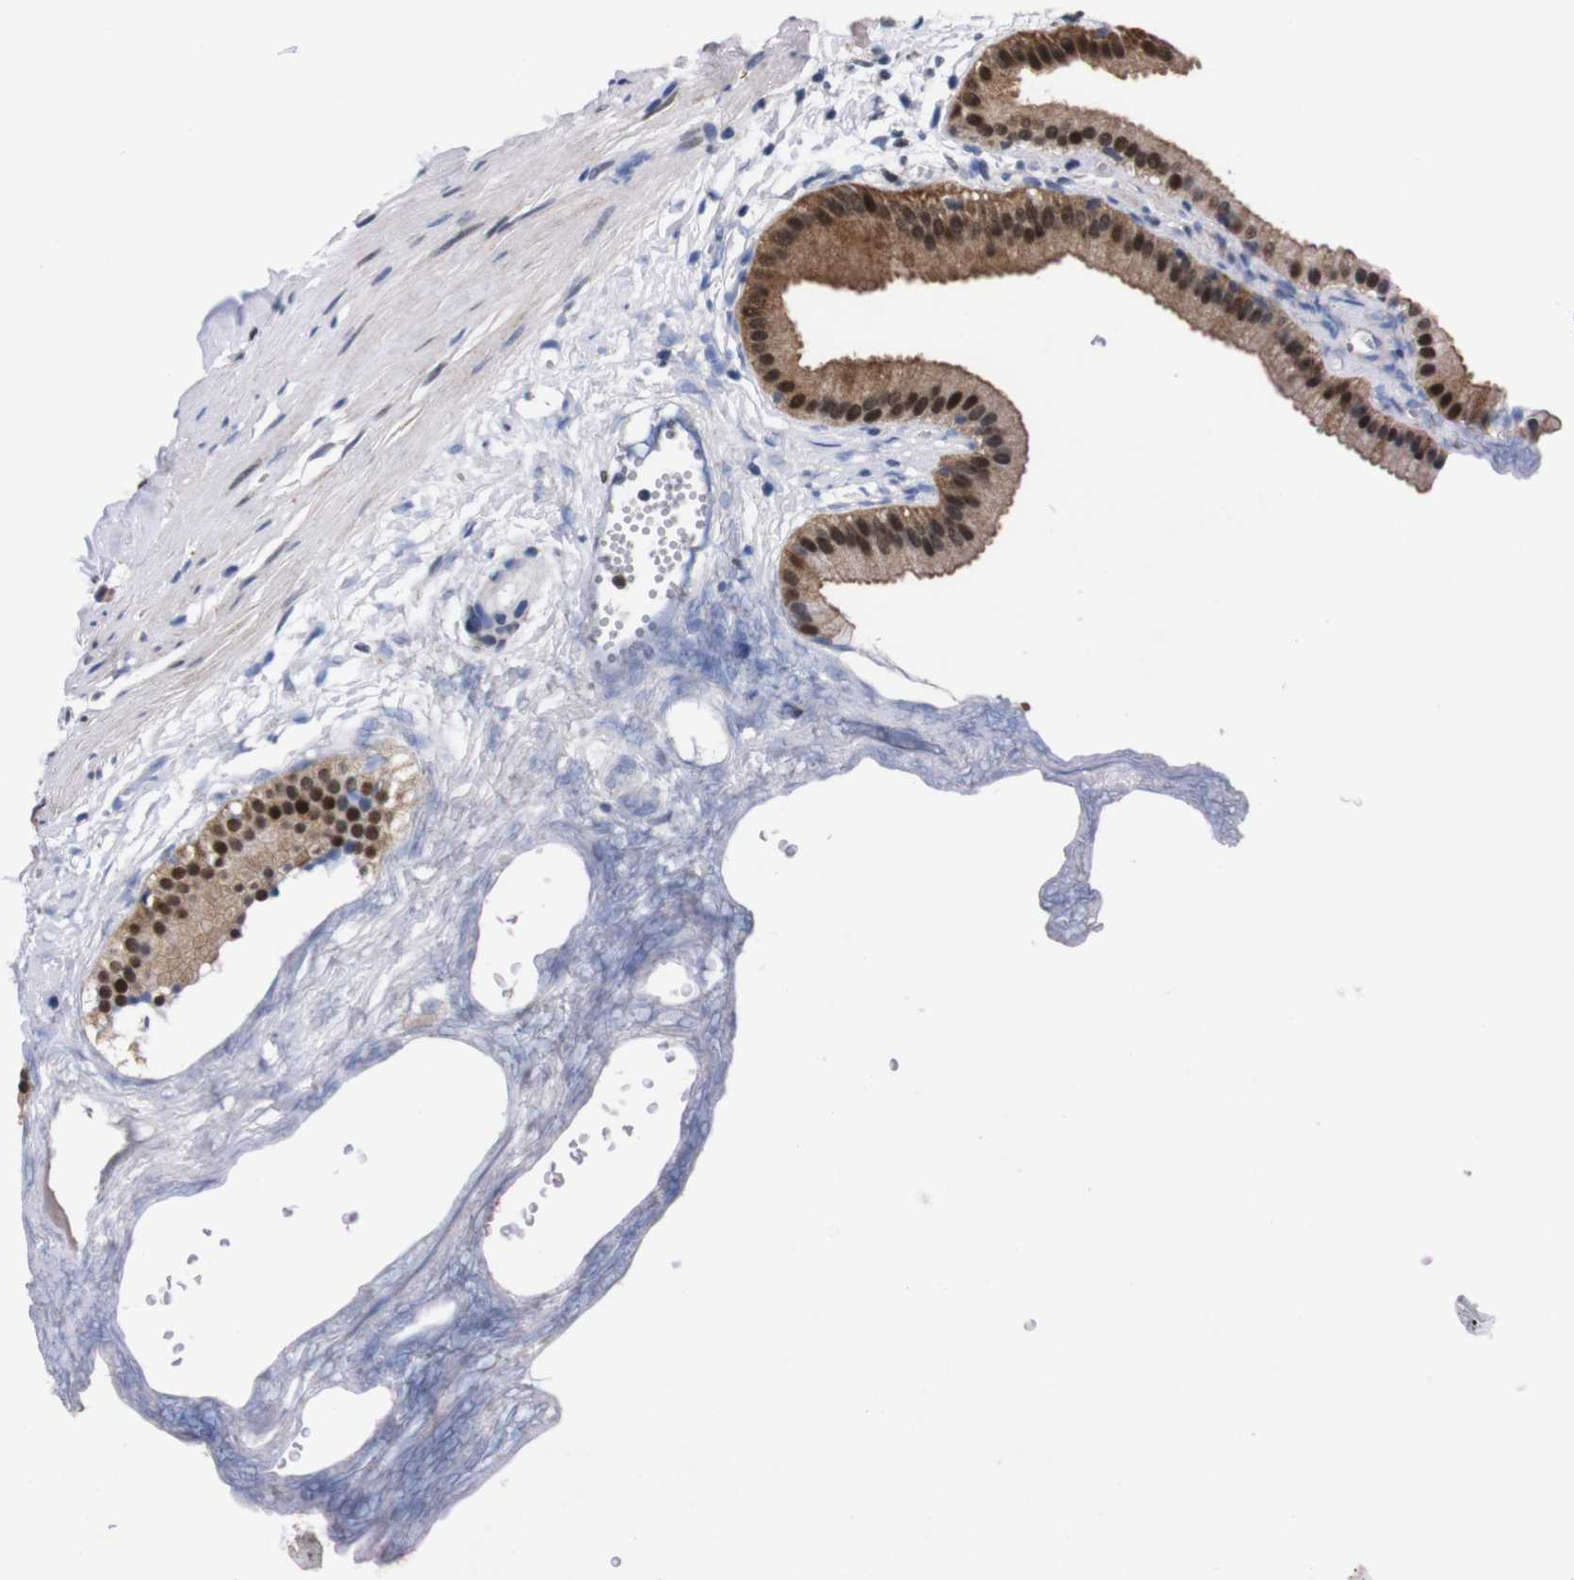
{"staining": {"intensity": "strong", "quantity": ">75%", "location": "cytoplasmic/membranous,nuclear"}, "tissue": "gallbladder", "cell_type": "Glandular cells", "image_type": "normal", "snomed": [{"axis": "morphology", "description": "Normal tissue, NOS"}, {"axis": "topography", "description": "Gallbladder"}], "caption": "The photomicrograph shows a brown stain indicating the presence of a protein in the cytoplasmic/membranous,nuclear of glandular cells in gallbladder. (DAB IHC with brightfield microscopy, high magnification).", "gene": "UBQLN2", "patient": {"sex": "female", "age": 64}}